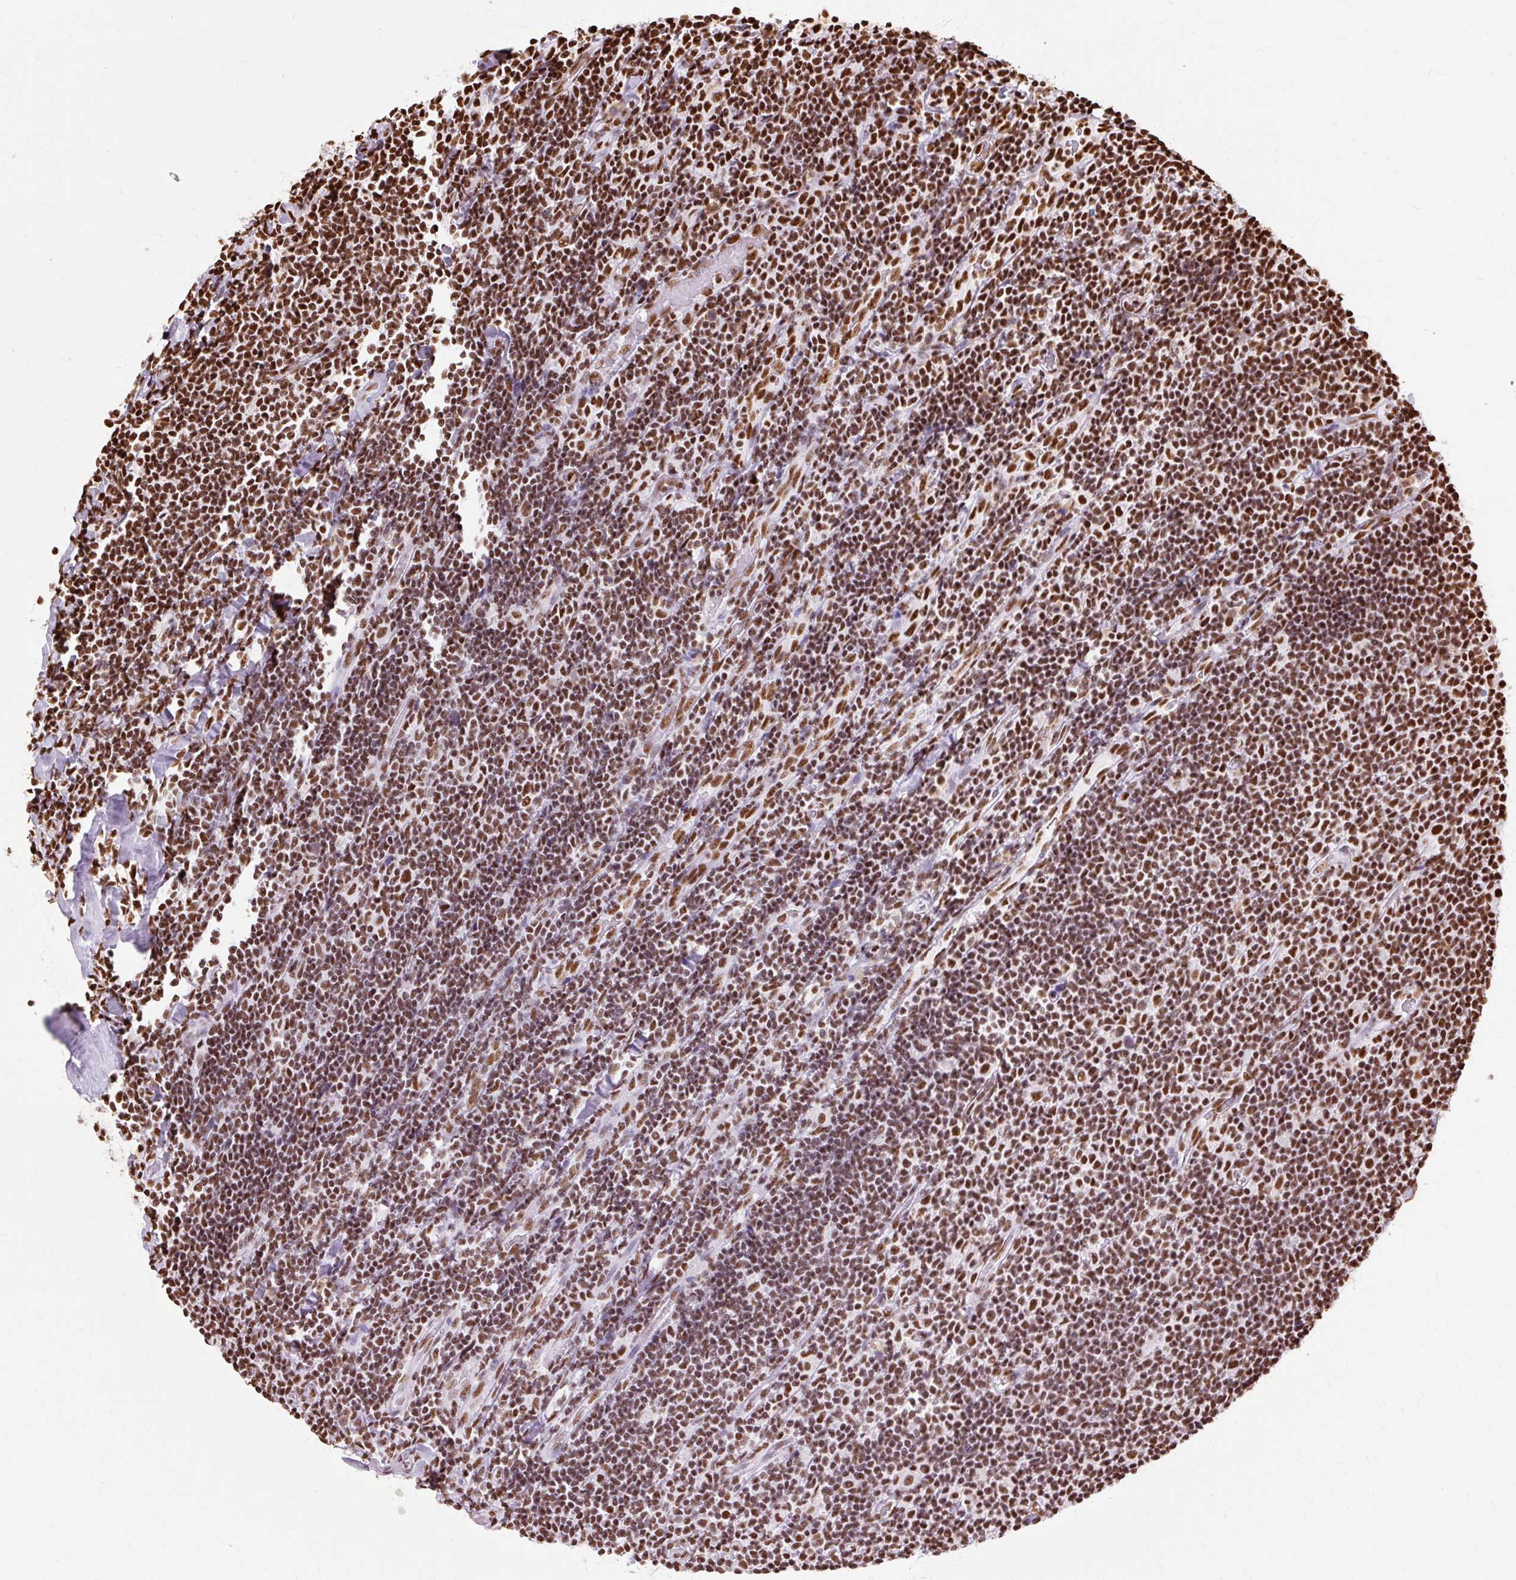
{"staining": {"intensity": "strong", "quantity": ">75%", "location": "nuclear"}, "tissue": "lymphoma", "cell_type": "Tumor cells", "image_type": "cancer", "snomed": [{"axis": "morphology", "description": "Malignant lymphoma, non-Hodgkin's type, Low grade"}, {"axis": "topography", "description": "Lymph node"}], "caption": "Malignant lymphoma, non-Hodgkin's type (low-grade) stained for a protein exhibits strong nuclear positivity in tumor cells.", "gene": "XRCC6", "patient": {"sex": "male", "age": 52}}